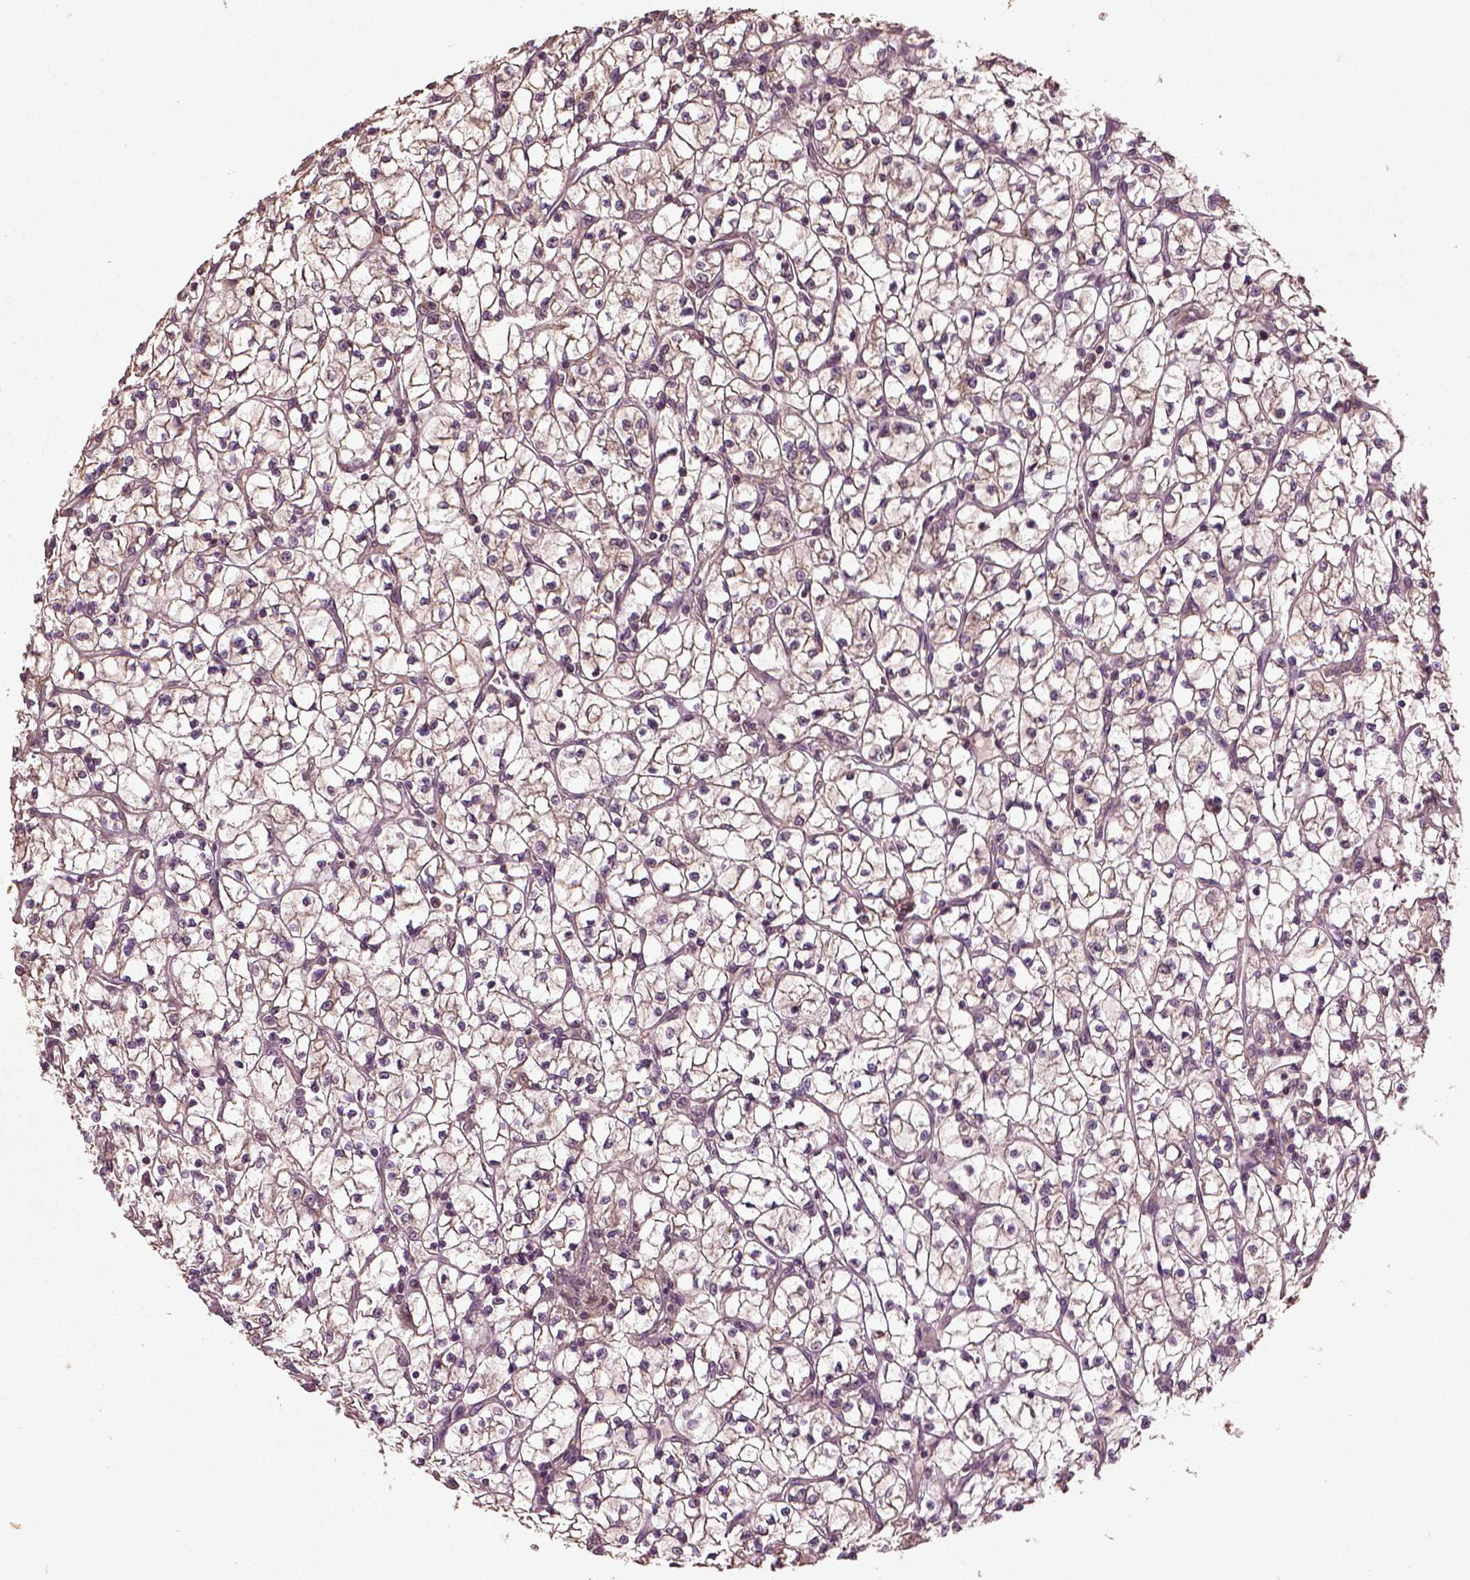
{"staining": {"intensity": "weak", "quantity": ">75%", "location": "cytoplasmic/membranous"}, "tissue": "renal cancer", "cell_type": "Tumor cells", "image_type": "cancer", "snomed": [{"axis": "morphology", "description": "Adenocarcinoma, NOS"}, {"axis": "topography", "description": "Kidney"}], "caption": "Immunohistochemical staining of human renal adenocarcinoma exhibits low levels of weak cytoplasmic/membranous staining in approximately >75% of tumor cells.", "gene": "ERV3-1", "patient": {"sex": "female", "age": 64}}